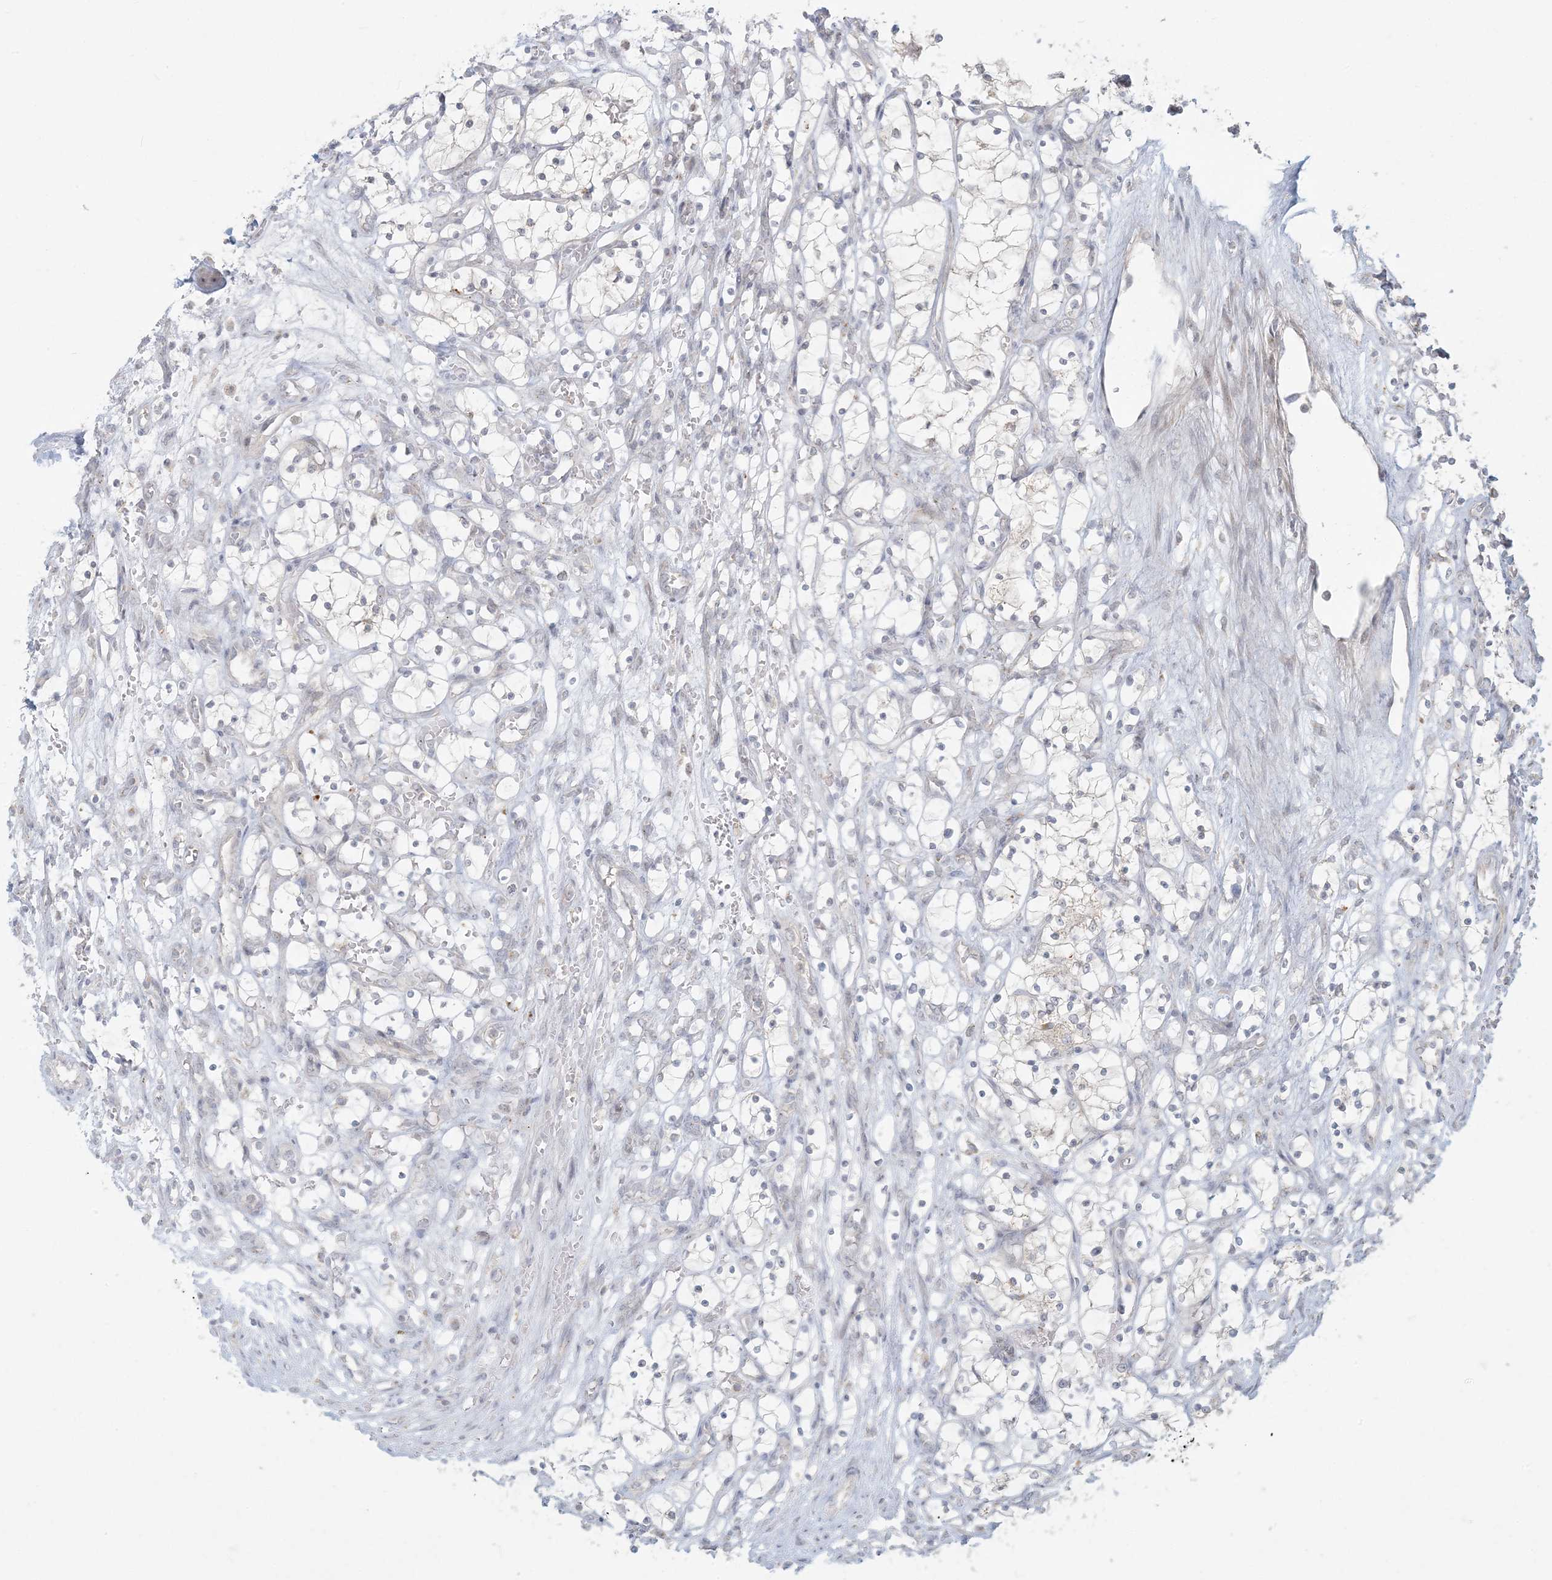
{"staining": {"intensity": "negative", "quantity": "none", "location": "none"}, "tissue": "renal cancer", "cell_type": "Tumor cells", "image_type": "cancer", "snomed": [{"axis": "morphology", "description": "Adenocarcinoma, NOS"}, {"axis": "topography", "description": "Kidney"}], "caption": "Tumor cells show no significant expression in renal cancer. Brightfield microscopy of immunohistochemistry (IHC) stained with DAB (brown) and hematoxylin (blue), captured at high magnification.", "gene": "MCAT", "patient": {"sex": "female", "age": 69}}